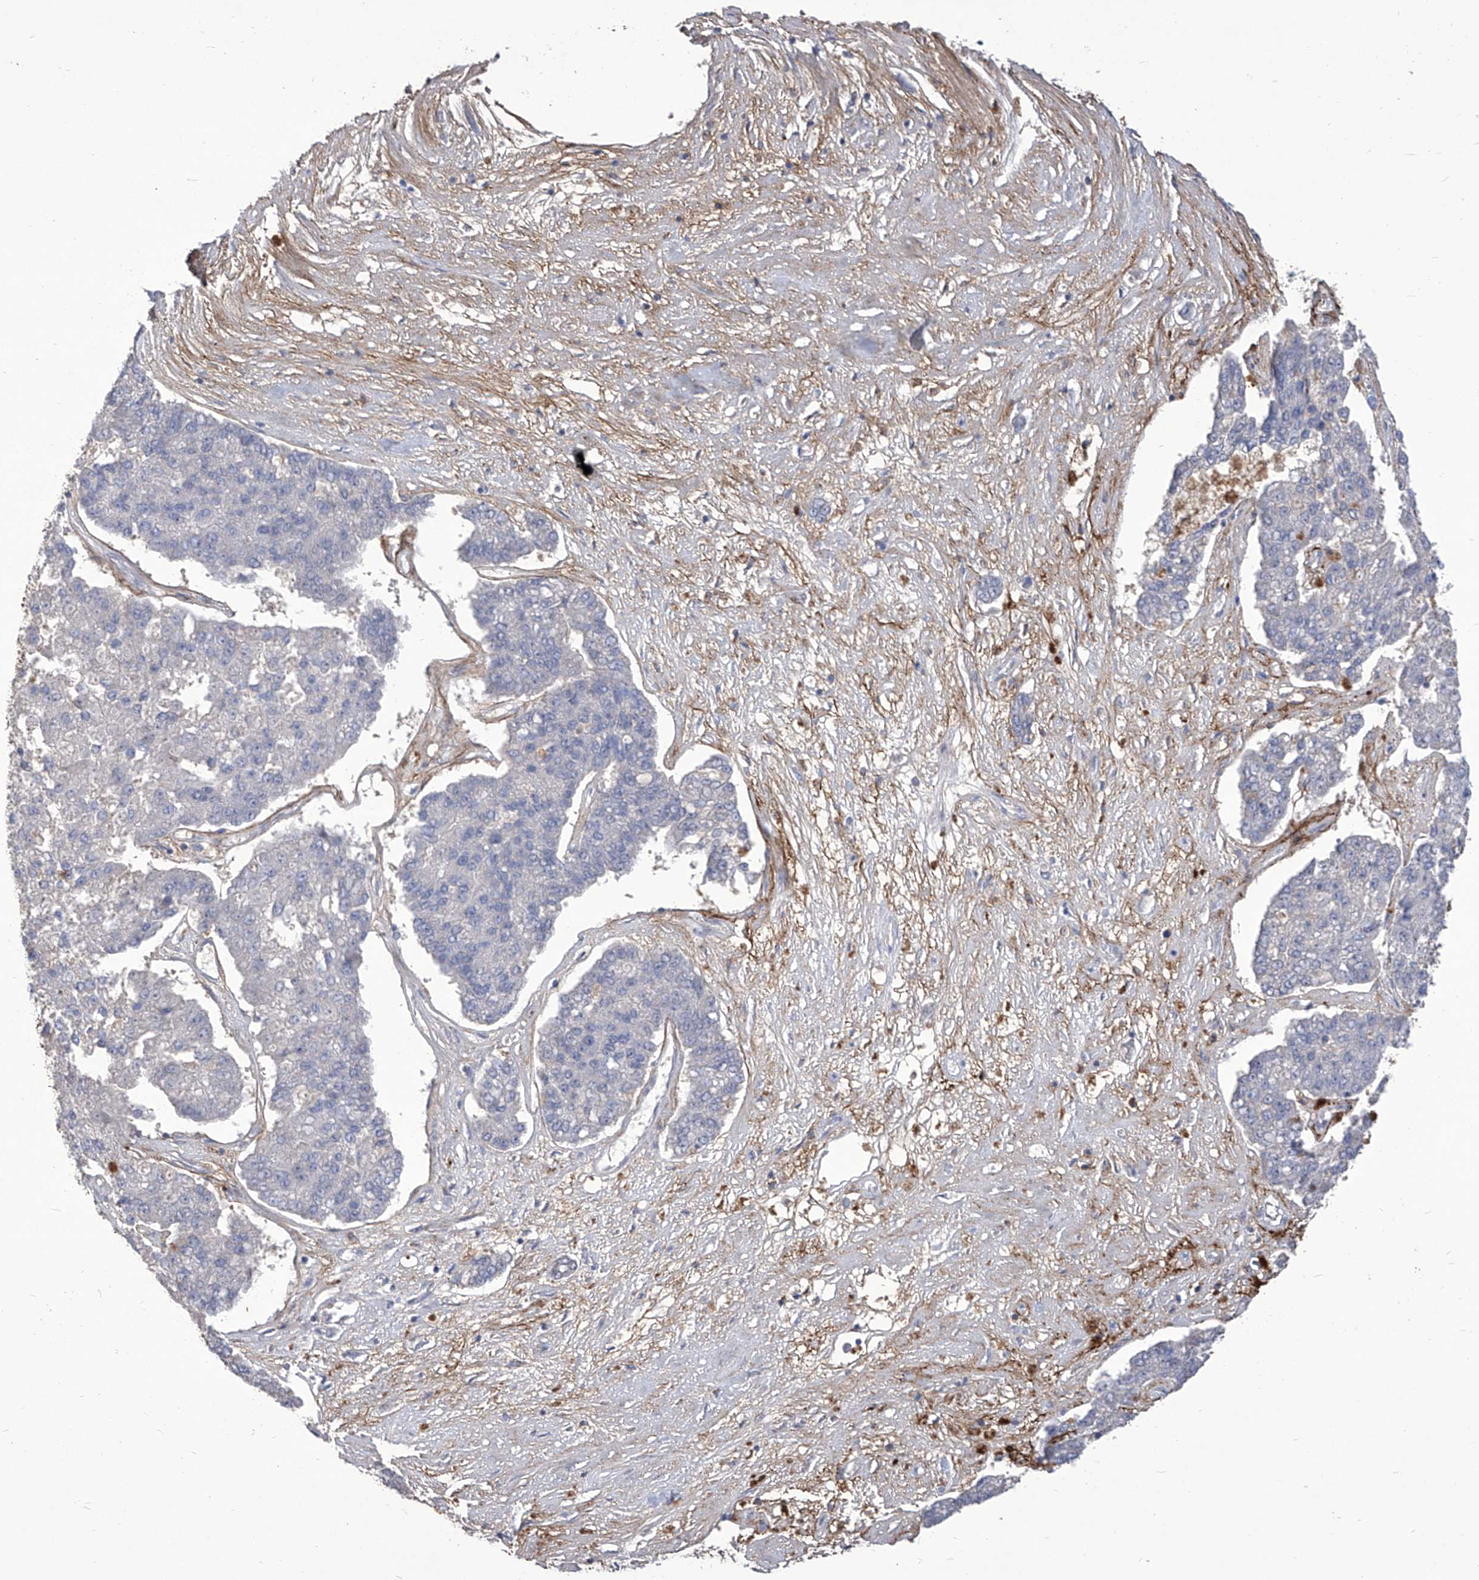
{"staining": {"intensity": "negative", "quantity": "none", "location": "none"}, "tissue": "pancreatic cancer", "cell_type": "Tumor cells", "image_type": "cancer", "snomed": [{"axis": "morphology", "description": "Adenocarcinoma, NOS"}, {"axis": "topography", "description": "Pancreas"}], "caption": "High power microscopy photomicrograph of an IHC histopathology image of pancreatic cancer, revealing no significant expression in tumor cells.", "gene": "TXNIP", "patient": {"sex": "male", "age": 50}}